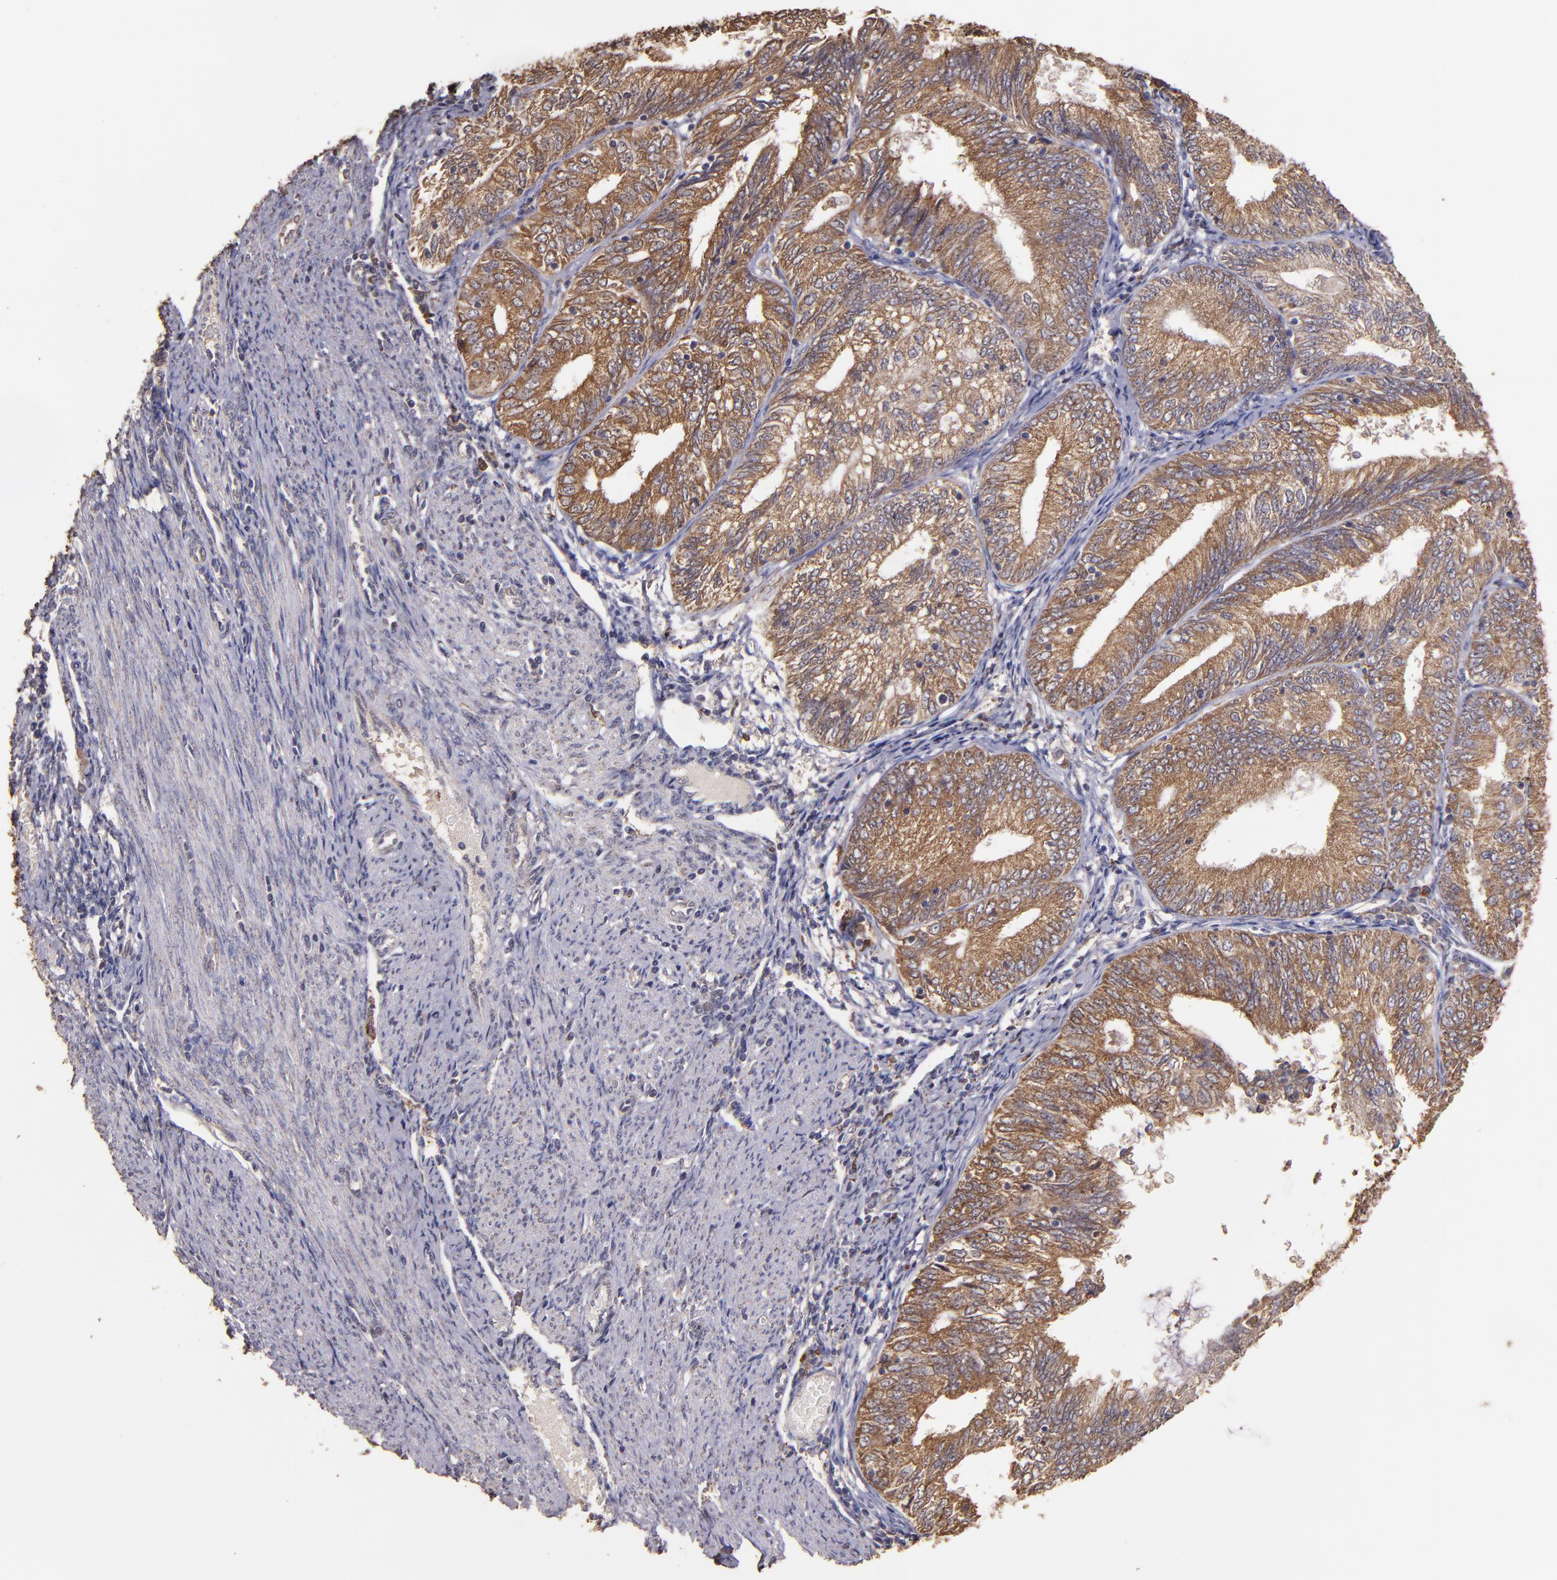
{"staining": {"intensity": "moderate", "quantity": ">75%", "location": "cytoplasmic/membranous"}, "tissue": "endometrial cancer", "cell_type": "Tumor cells", "image_type": "cancer", "snomed": [{"axis": "morphology", "description": "Adenocarcinoma, NOS"}, {"axis": "topography", "description": "Endometrium"}], "caption": "A high-resolution histopathology image shows immunohistochemistry staining of endometrial adenocarcinoma, which demonstrates moderate cytoplasmic/membranous staining in about >75% of tumor cells. Nuclei are stained in blue.", "gene": "HECTD1", "patient": {"sex": "female", "age": 69}}